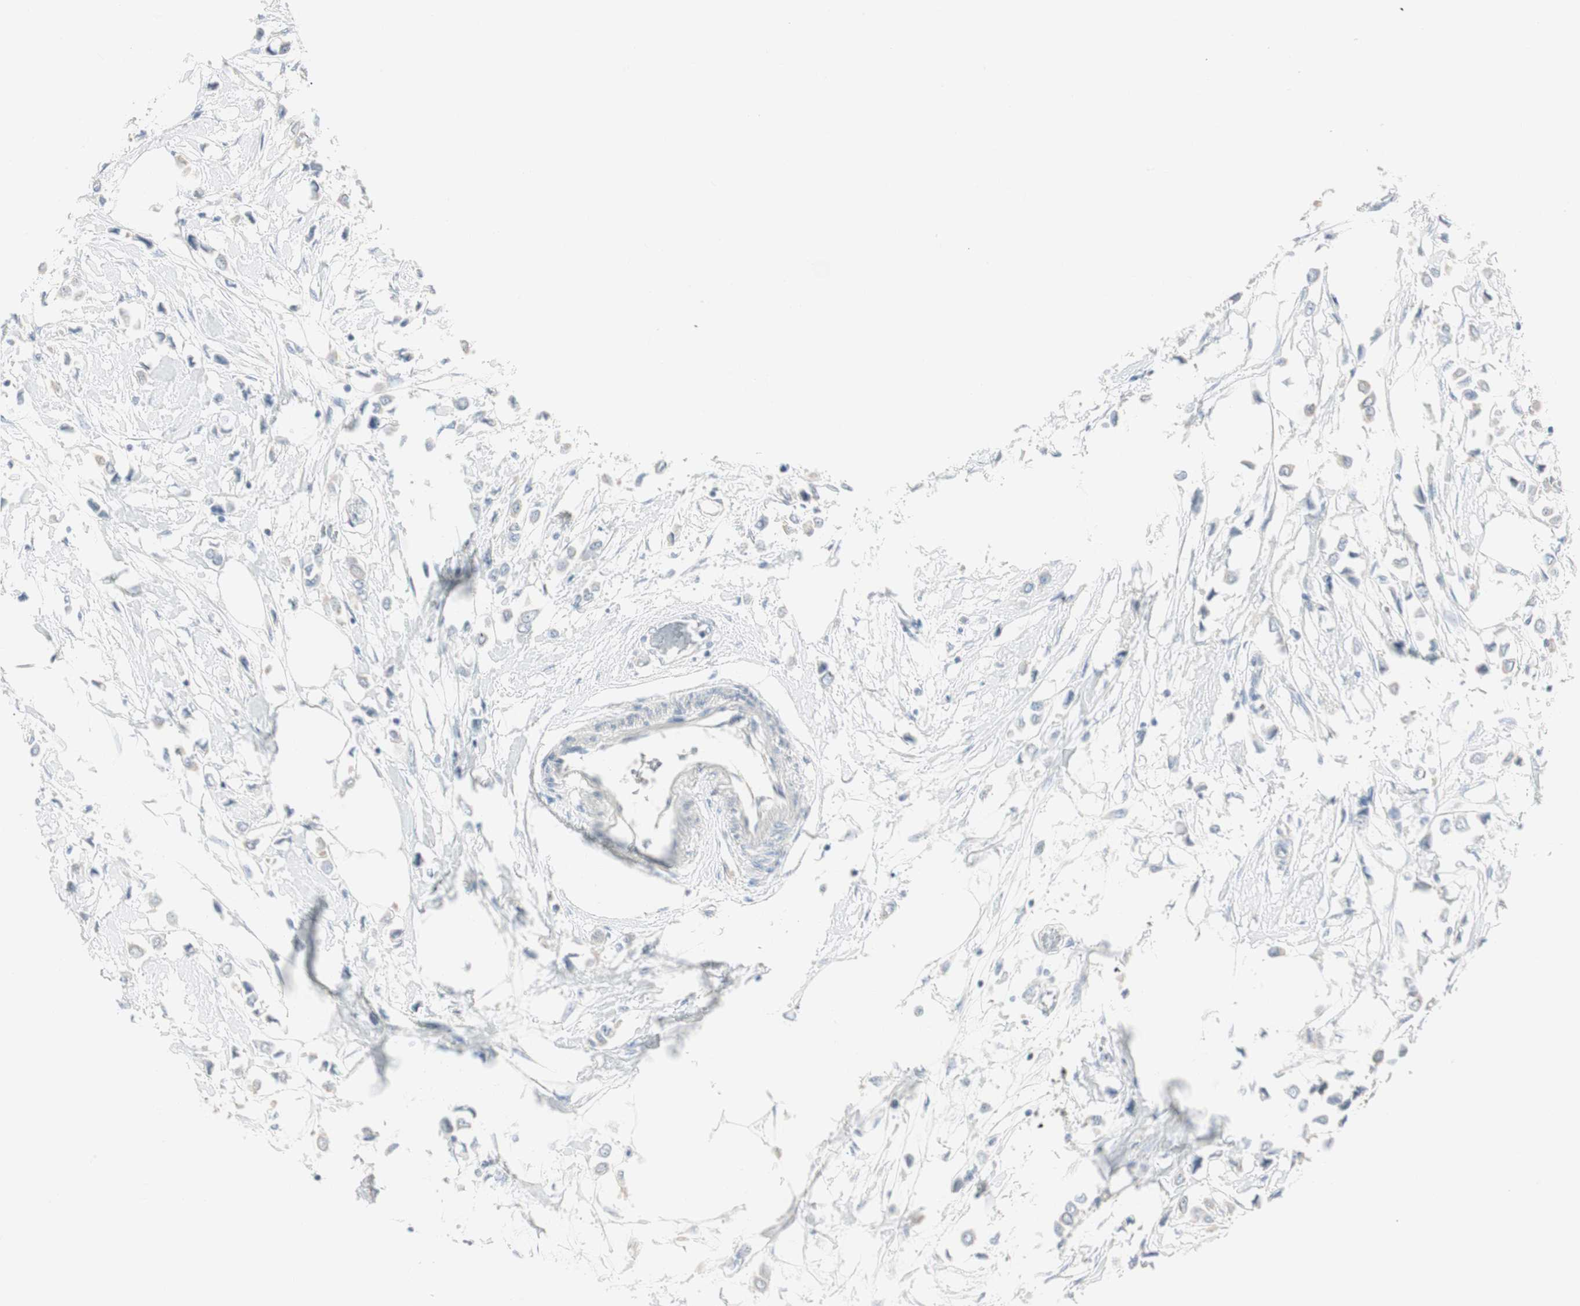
{"staining": {"intensity": "negative", "quantity": "none", "location": "none"}, "tissue": "breast cancer", "cell_type": "Tumor cells", "image_type": "cancer", "snomed": [{"axis": "morphology", "description": "Lobular carcinoma"}, {"axis": "topography", "description": "Breast"}], "caption": "A photomicrograph of breast lobular carcinoma stained for a protein demonstrates no brown staining in tumor cells.", "gene": "SPINK4", "patient": {"sex": "female", "age": 51}}